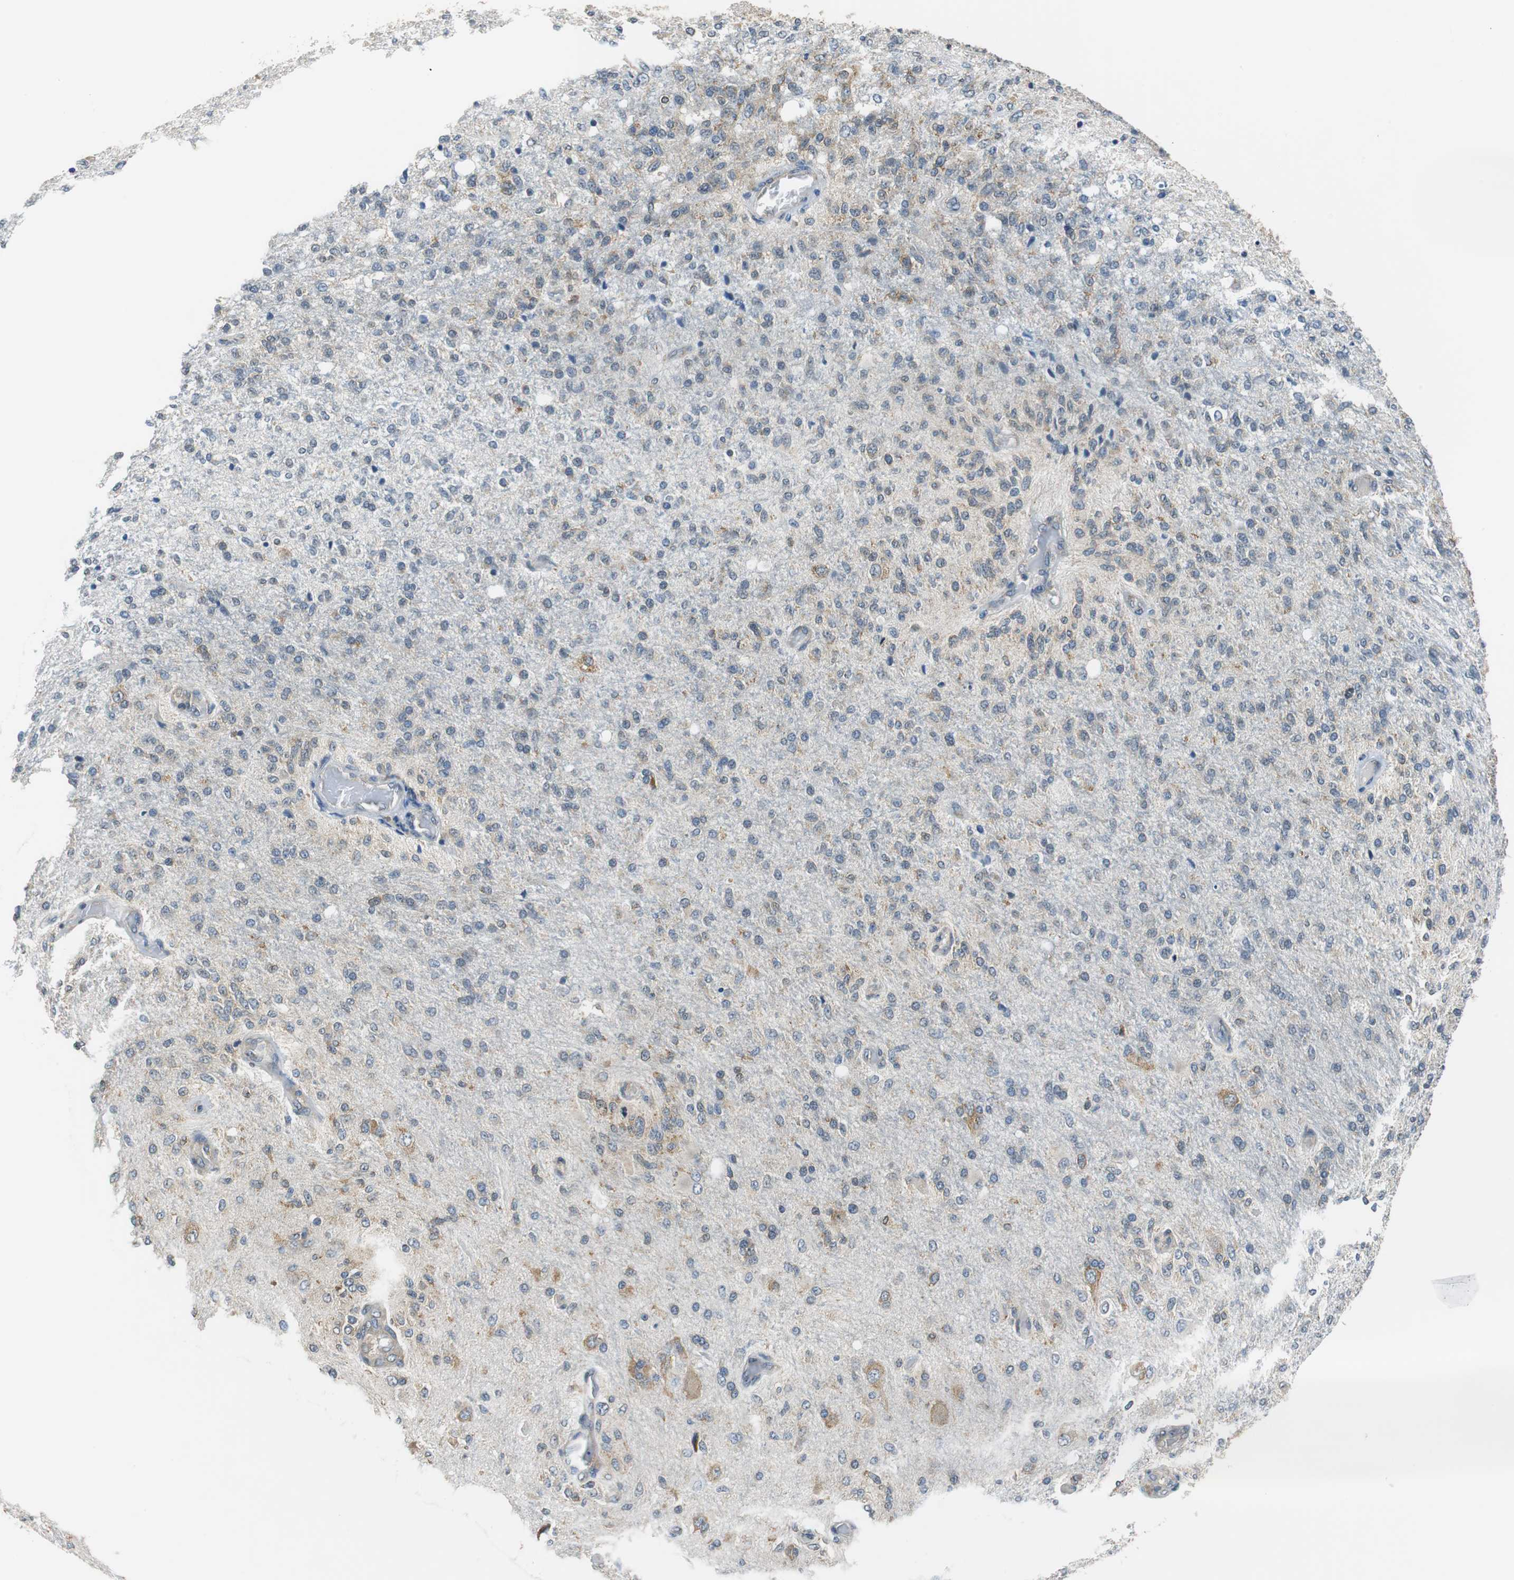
{"staining": {"intensity": "moderate", "quantity": "25%-75%", "location": "cytoplasmic/membranous"}, "tissue": "glioma", "cell_type": "Tumor cells", "image_type": "cancer", "snomed": [{"axis": "morphology", "description": "Normal tissue, NOS"}, {"axis": "morphology", "description": "Glioma, malignant, High grade"}, {"axis": "topography", "description": "Cerebral cortex"}], "caption": "A medium amount of moderate cytoplasmic/membranous expression is identified in about 25%-75% of tumor cells in glioma tissue.", "gene": "CNOT3", "patient": {"sex": "male", "age": 77}}